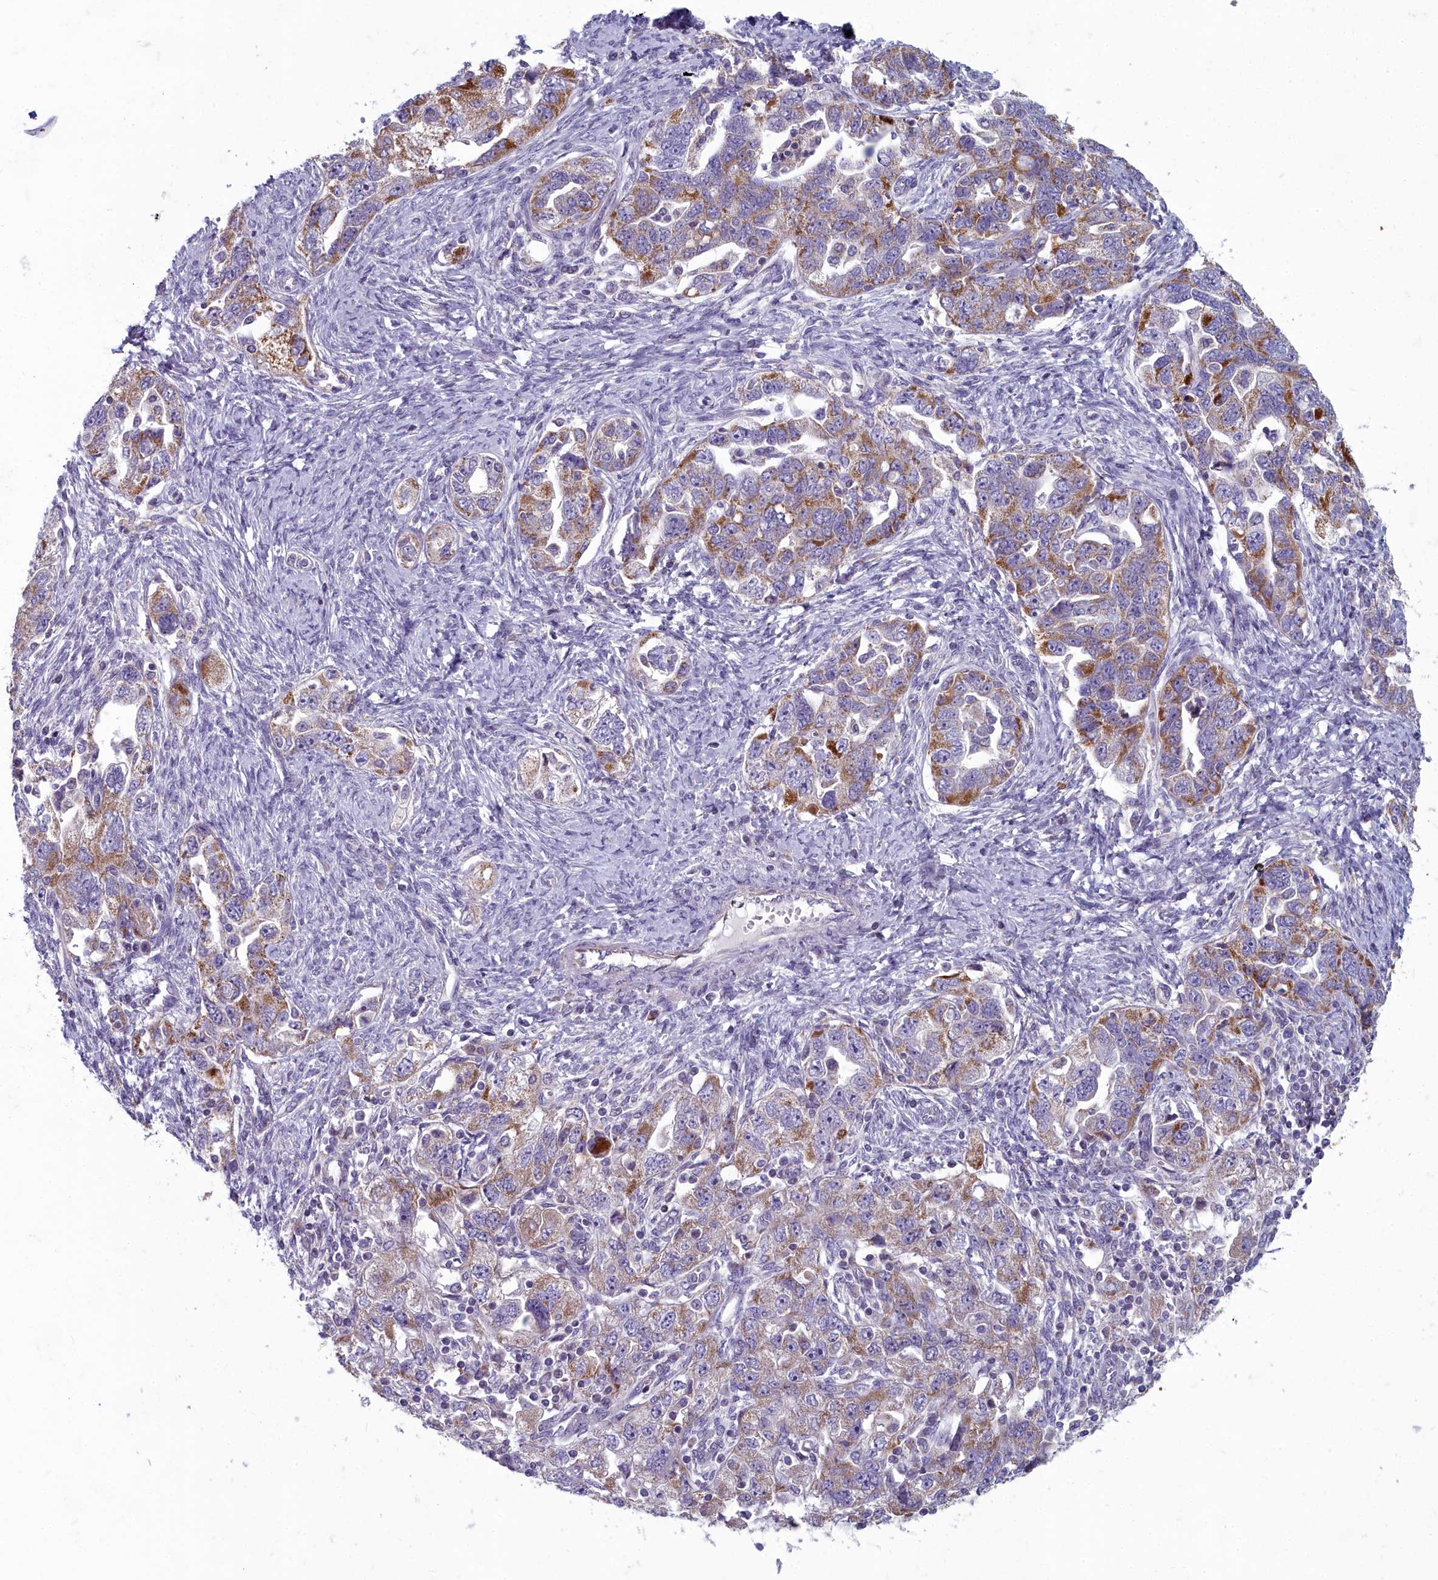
{"staining": {"intensity": "moderate", "quantity": "25%-75%", "location": "cytoplasmic/membranous"}, "tissue": "ovarian cancer", "cell_type": "Tumor cells", "image_type": "cancer", "snomed": [{"axis": "morphology", "description": "Carcinoma, NOS"}, {"axis": "morphology", "description": "Cystadenocarcinoma, serous, NOS"}, {"axis": "topography", "description": "Ovary"}], "caption": "High-power microscopy captured an immunohistochemistry (IHC) histopathology image of serous cystadenocarcinoma (ovarian), revealing moderate cytoplasmic/membranous positivity in about 25%-75% of tumor cells. Nuclei are stained in blue.", "gene": "INSYN2A", "patient": {"sex": "female", "age": 69}}